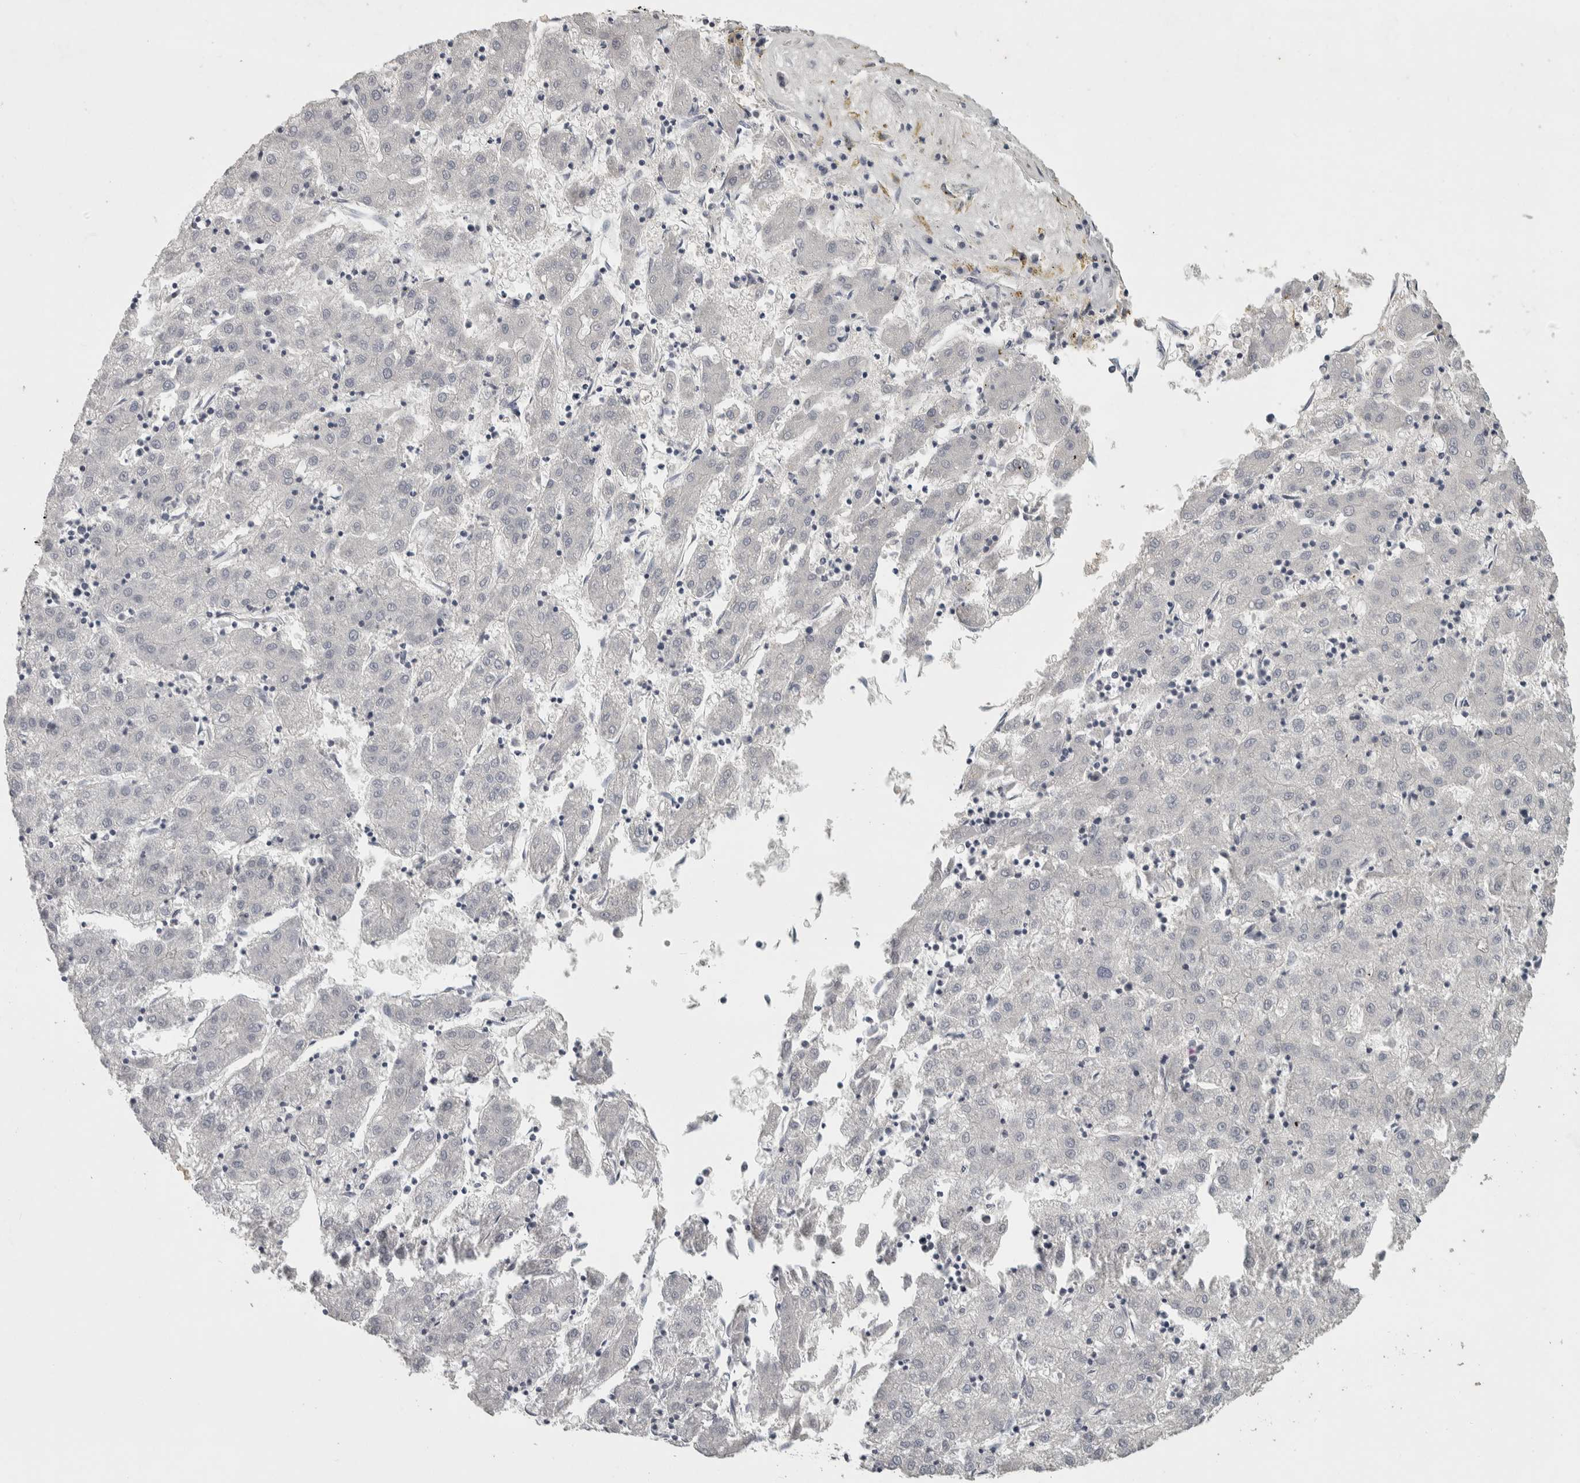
{"staining": {"intensity": "negative", "quantity": "none", "location": "none"}, "tissue": "liver cancer", "cell_type": "Tumor cells", "image_type": "cancer", "snomed": [{"axis": "morphology", "description": "Carcinoma, Hepatocellular, NOS"}, {"axis": "topography", "description": "Liver"}], "caption": "IHC photomicrograph of neoplastic tissue: liver cancer stained with DAB (3,3'-diaminobenzidine) reveals no significant protein positivity in tumor cells.", "gene": "DCAF10", "patient": {"sex": "male", "age": 72}}